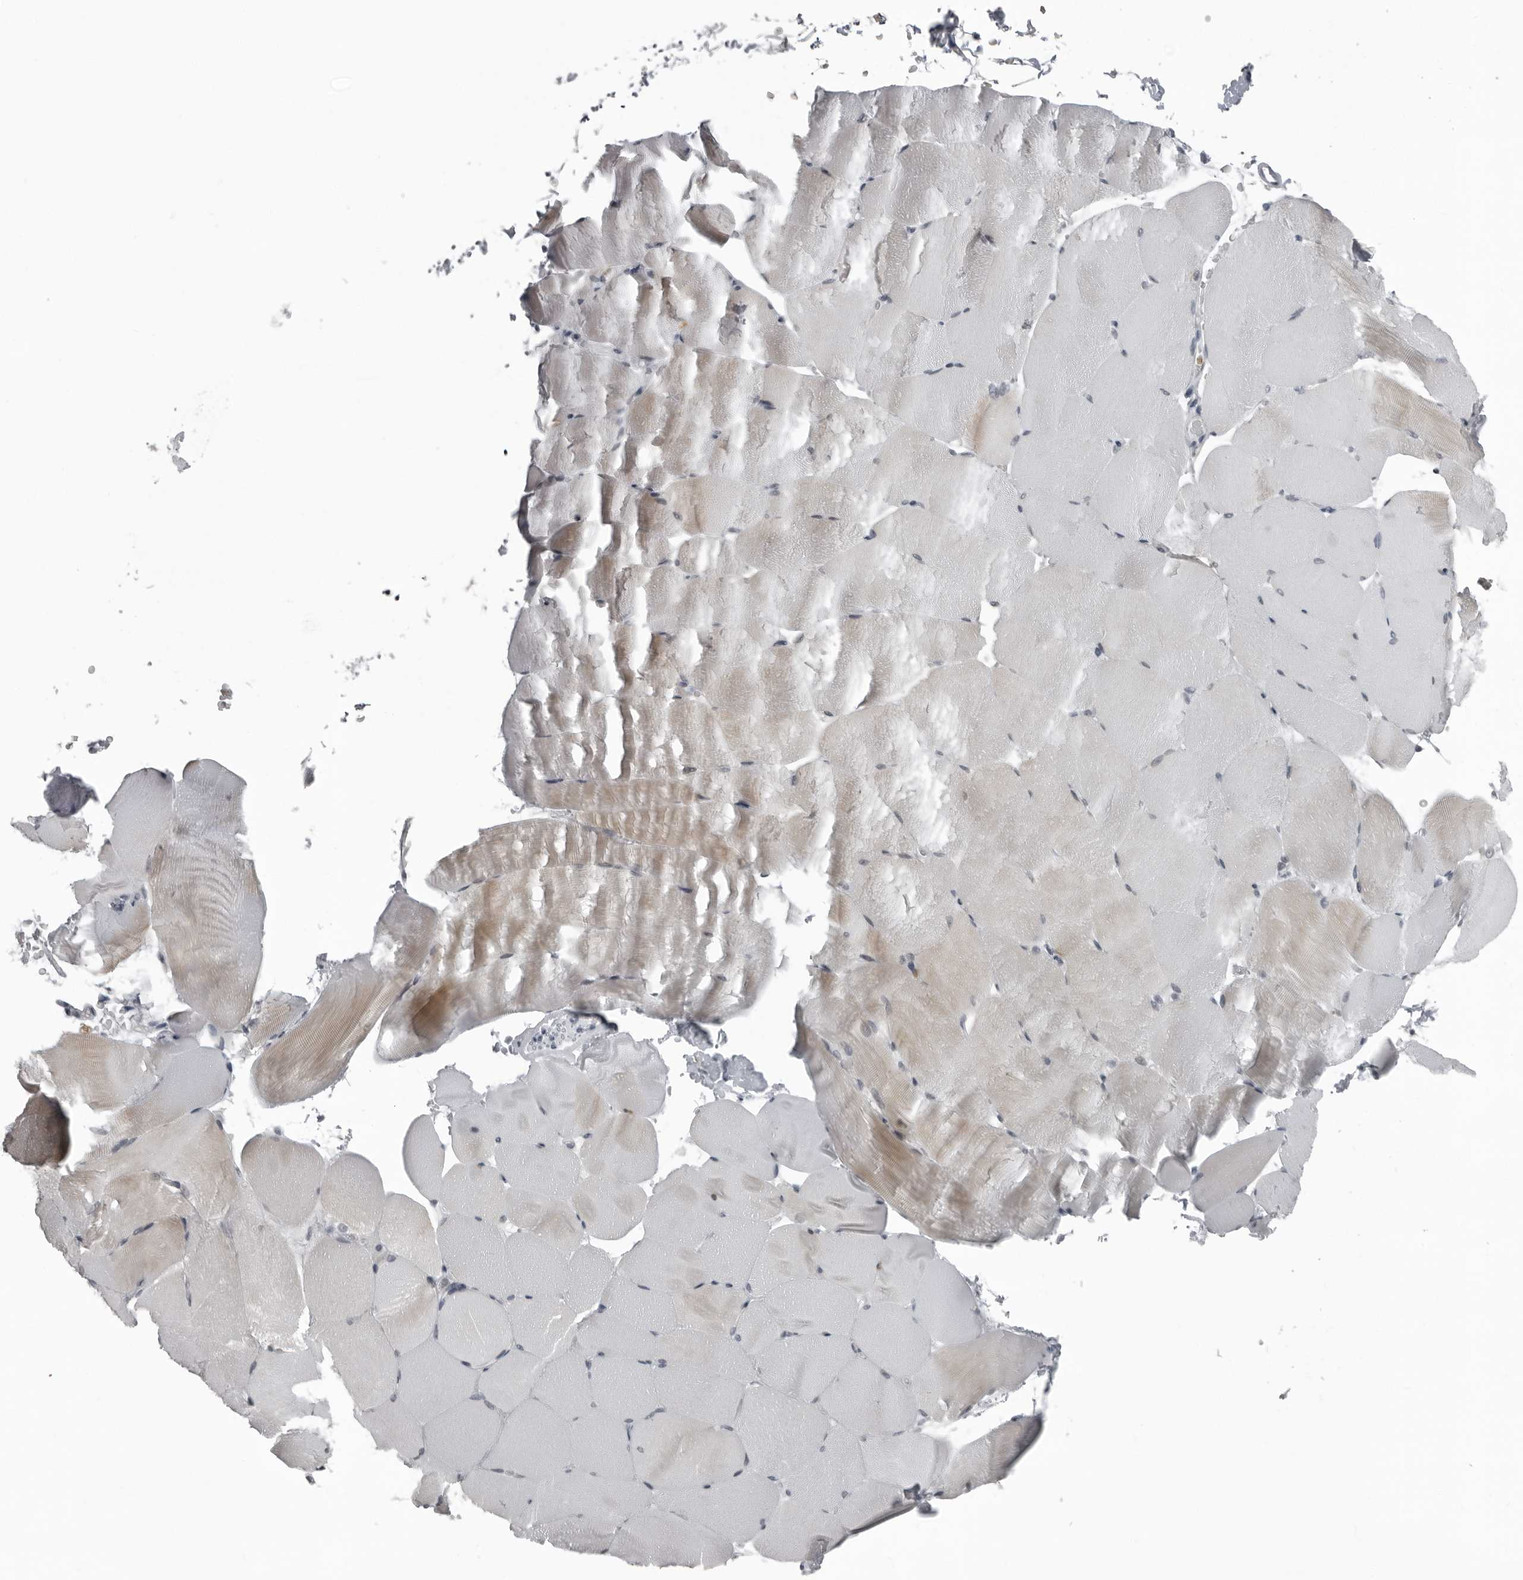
{"staining": {"intensity": "negative", "quantity": "none", "location": "none"}, "tissue": "skeletal muscle", "cell_type": "Myocytes", "image_type": "normal", "snomed": [{"axis": "morphology", "description": "Normal tissue, NOS"}, {"axis": "topography", "description": "Skeletal muscle"}, {"axis": "topography", "description": "Parathyroid gland"}], "caption": "A histopathology image of skeletal muscle stained for a protein shows no brown staining in myocytes.", "gene": "RTCA", "patient": {"sex": "female", "age": 37}}